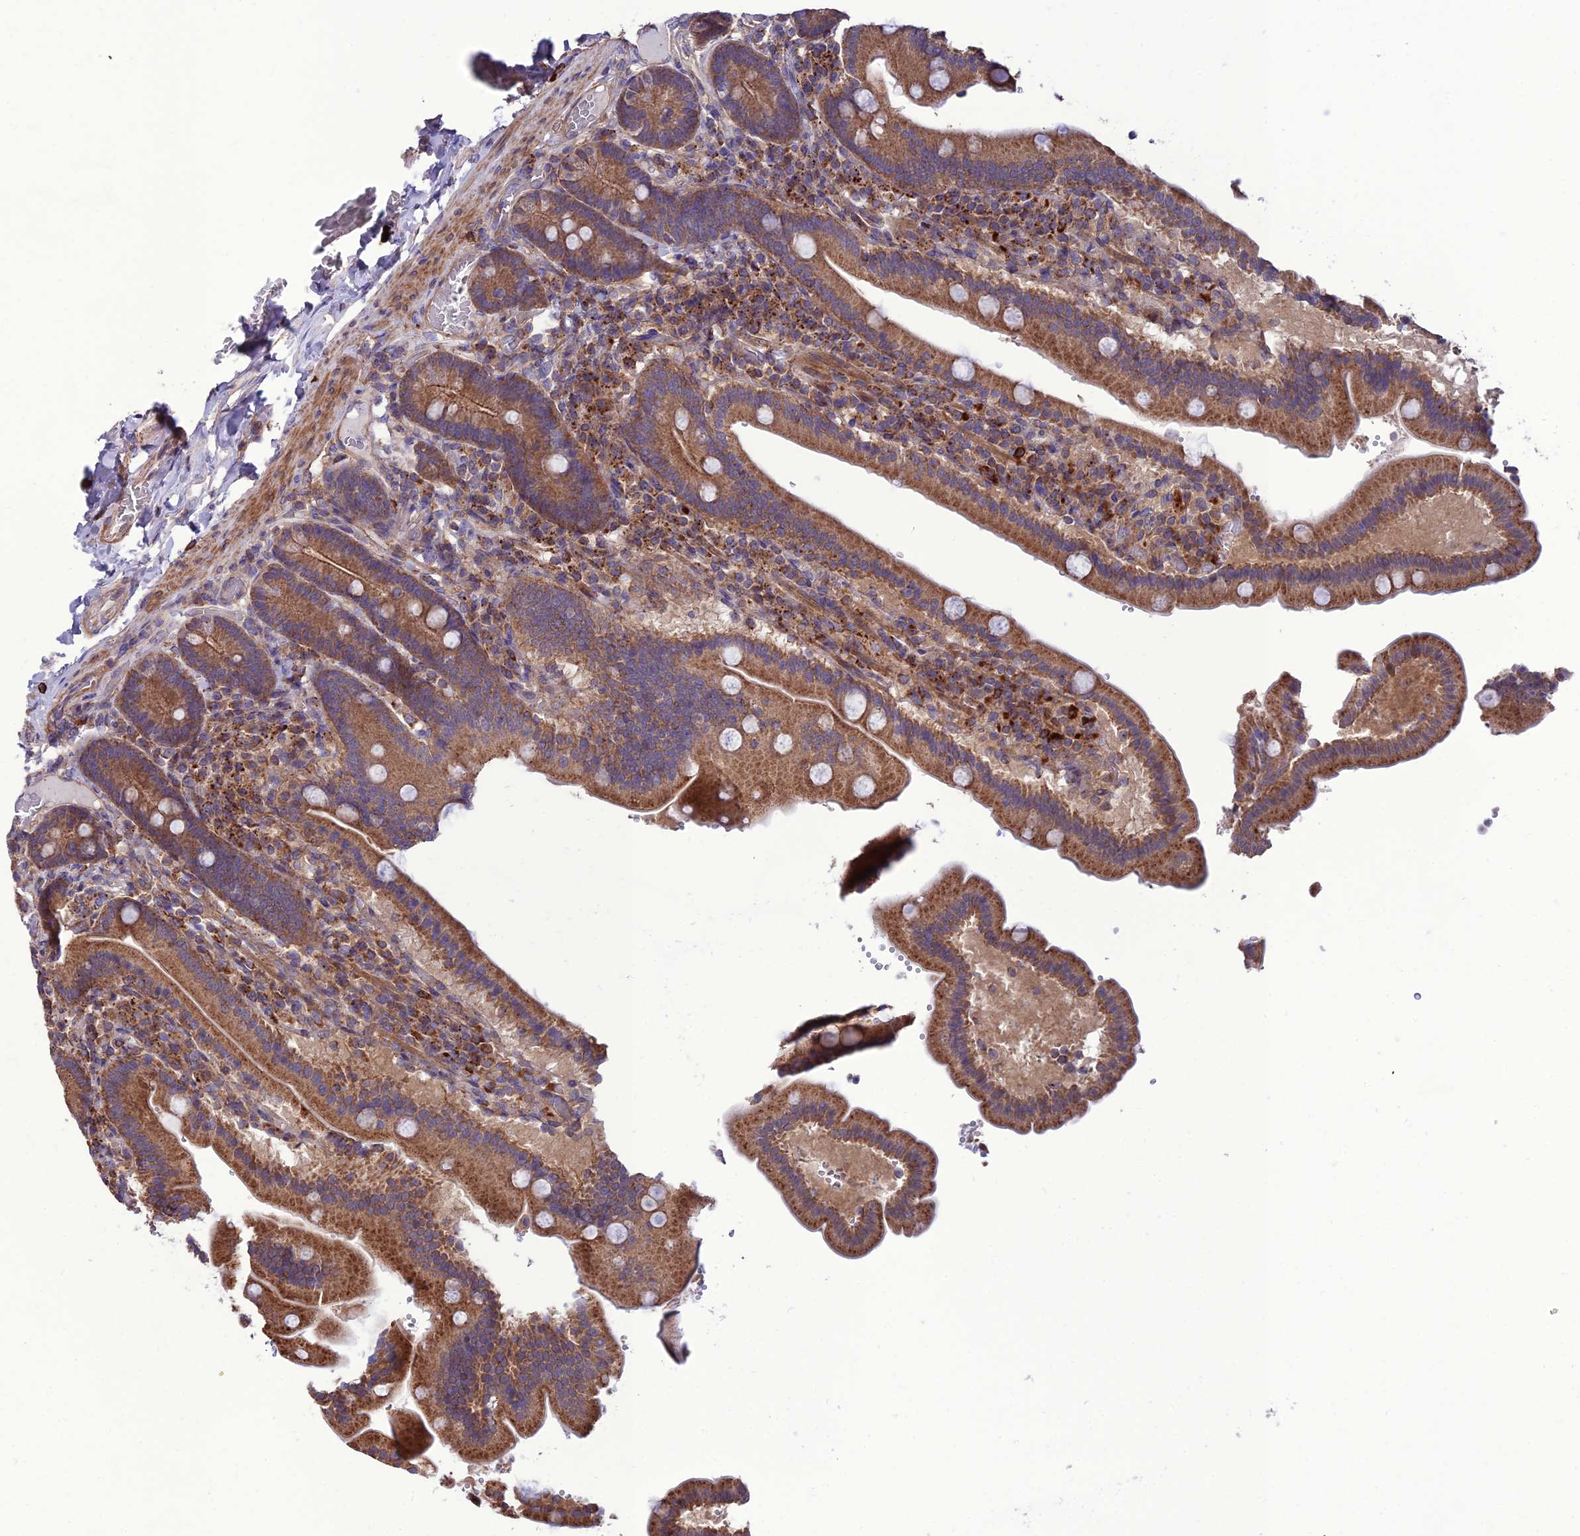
{"staining": {"intensity": "strong", "quantity": ">75%", "location": "cytoplasmic/membranous"}, "tissue": "duodenum", "cell_type": "Glandular cells", "image_type": "normal", "snomed": [{"axis": "morphology", "description": "Normal tissue, NOS"}, {"axis": "topography", "description": "Duodenum"}], "caption": "This is an image of IHC staining of normal duodenum, which shows strong positivity in the cytoplasmic/membranous of glandular cells.", "gene": "PPIL3", "patient": {"sex": "female", "age": 62}}